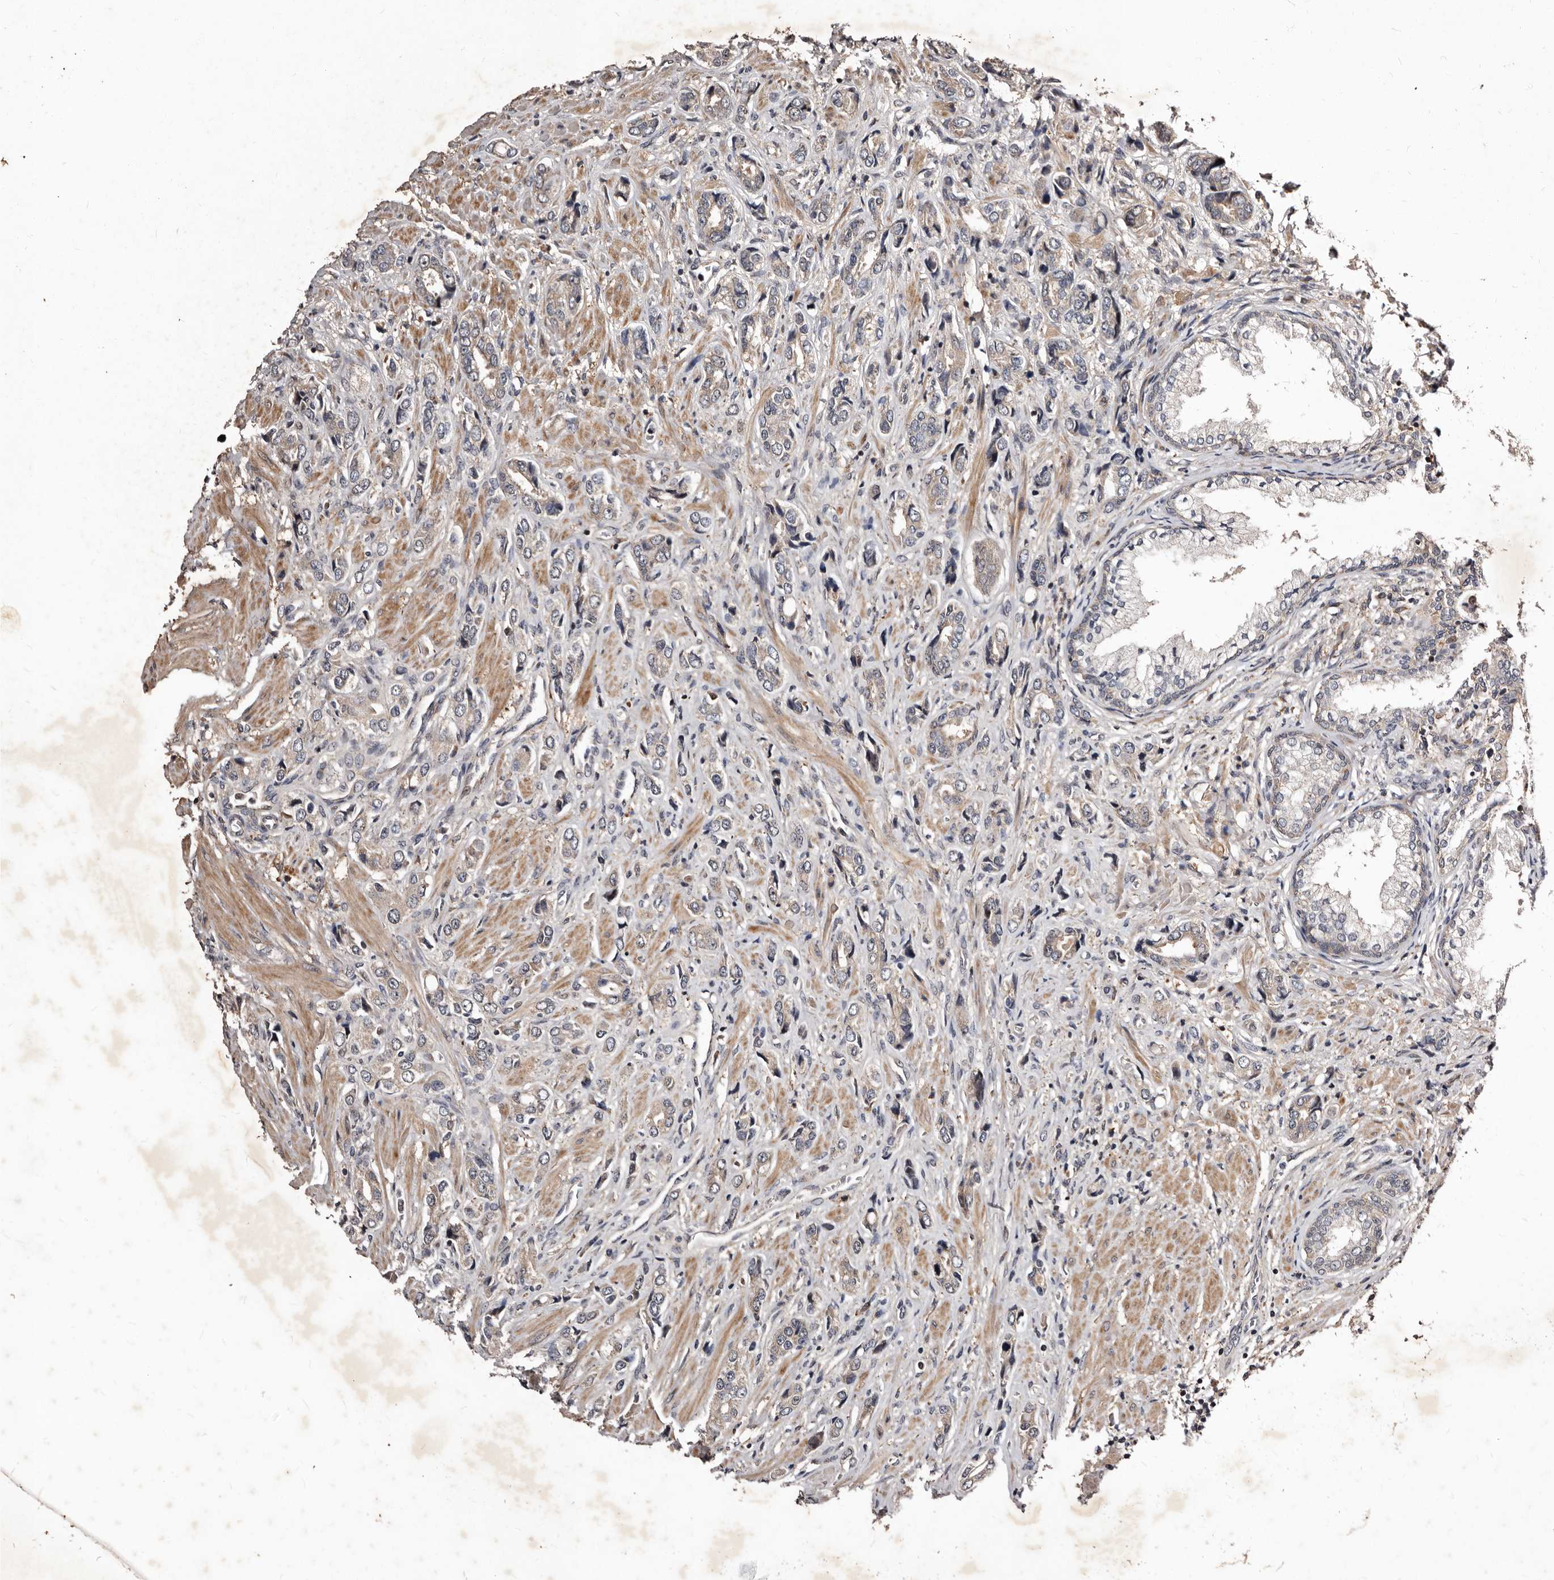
{"staining": {"intensity": "weak", "quantity": "<25%", "location": "cytoplasmic/membranous"}, "tissue": "prostate cancer", "cell_type": "Tumor cells", "image_type": "cancer", "snomed": [{"axis": "morphology", "description": "Adenocarcinoma, High grade"}, {"axis": "topography", "description": "Prostate"}], "caption": "Tumor cells are negative for protein expression in human high-grade adenocarcinoma (prostate).", "gene": "MKRN3", "patient": {"sex": "male", "age": 61}}